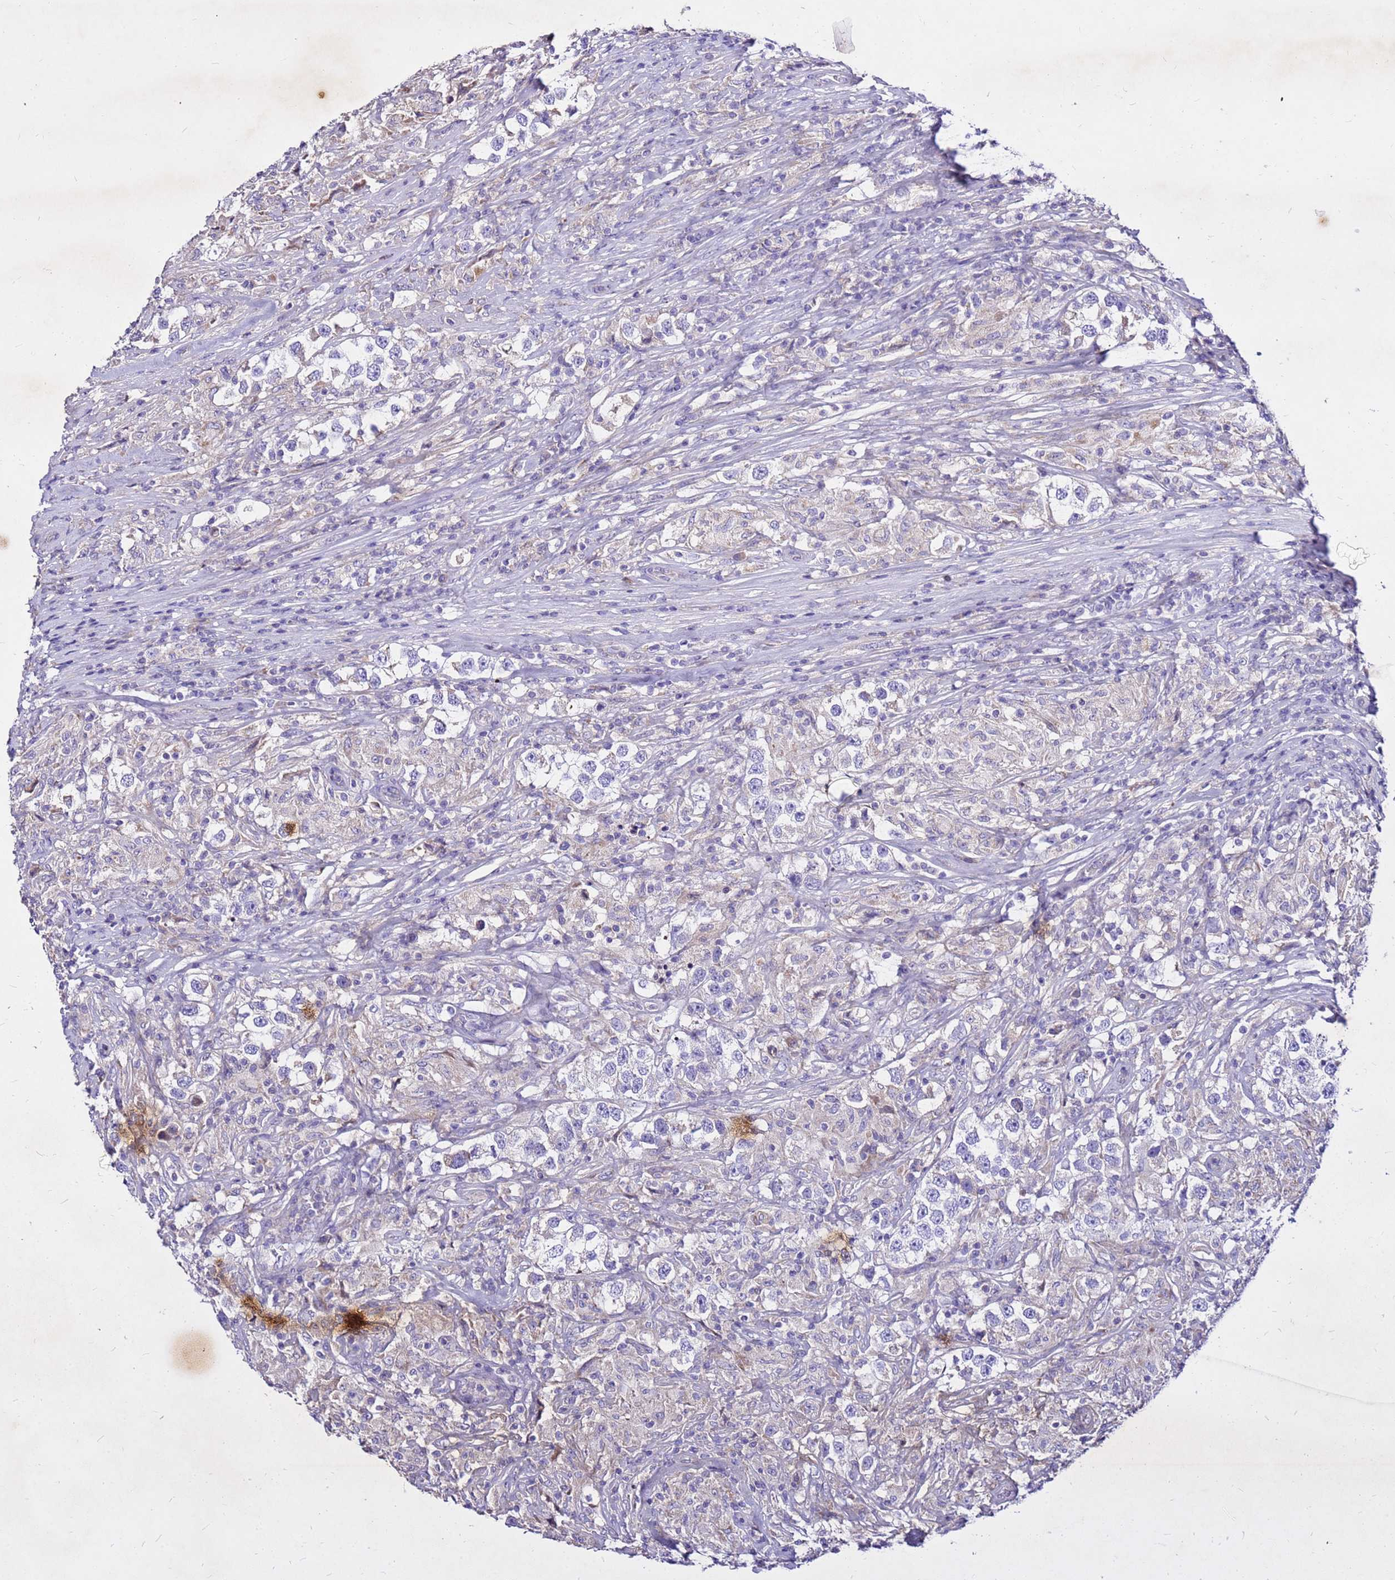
{"staining": {"intensity": "negative", "quantity": "none", "location": "none"}, "tissue": "testis cancer", "cell_type": "Tumor cells", "image_type": "cancer", "snomed": [{"axis": "morphology", "description": "Seminoma, NOS"}, {"axis": "topography", "description": "Testis"}], "caption": "Tumor cells show no significant protein positivity in testis cancer (seminoma).", "gene": "COX14", "patient": {"sex": "male", "age": 46}}